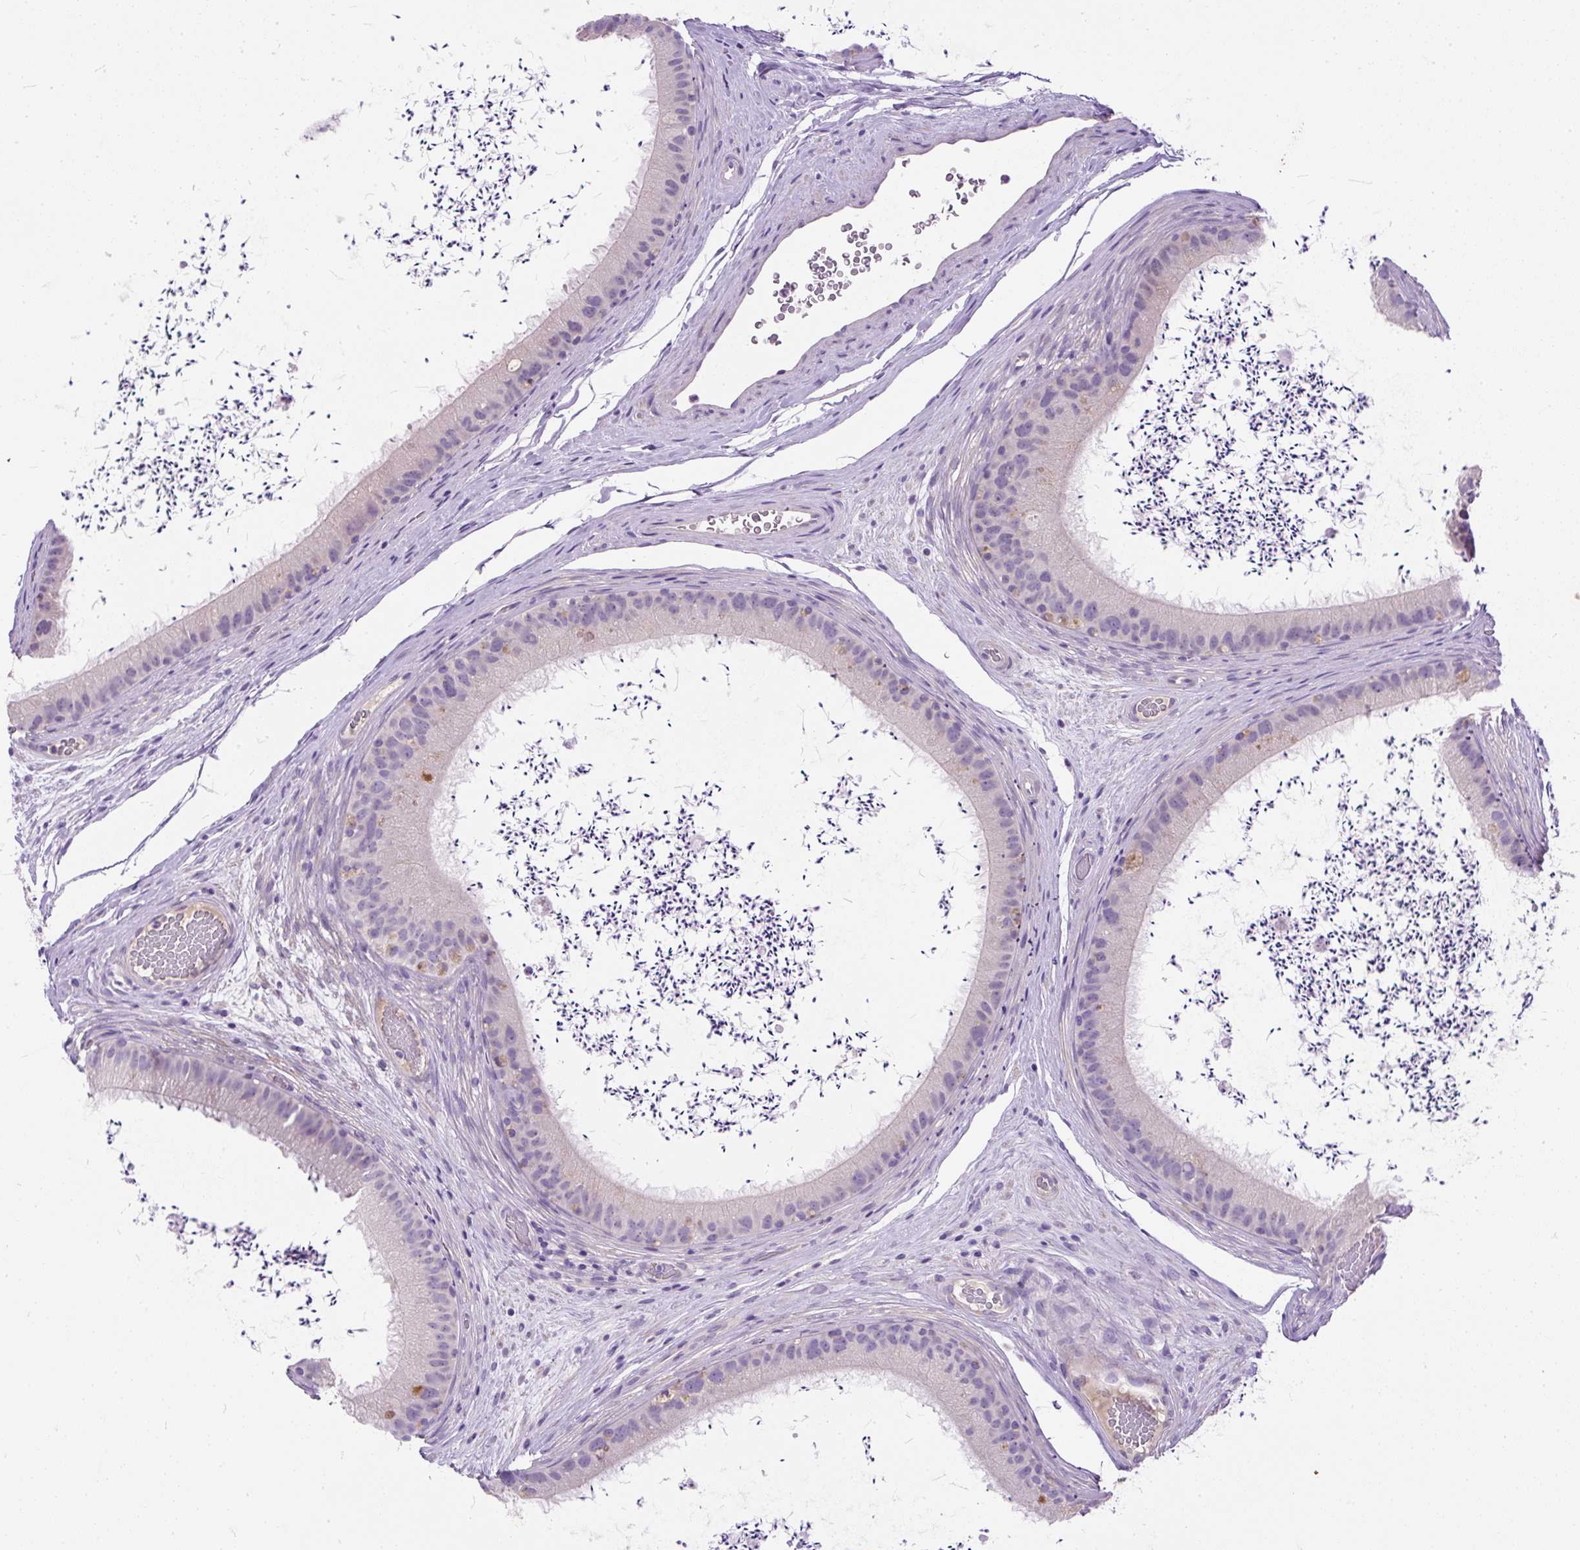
{"staining": {"intensity": "moderate", "quantity": "<25%", "location": "cytoplasmic/membranous"}, "tissue": "epididymis", "cell_type": "Glandular cells", "image_type": "normal", "snomed": [{"axis": "morphology", "description": "Normal tissue, NOS"}, {"axis": "topography", "description": "Epididymis, spermatic cord, NOS"}], "caption": "Human epididymis stained with a brown dye reveals moderate cytoplasmic/membranous positive staining in approximately <25% of glandular cells.", "gene": "KRTAP20", "patient": {"sex": "male", "age": 50}}